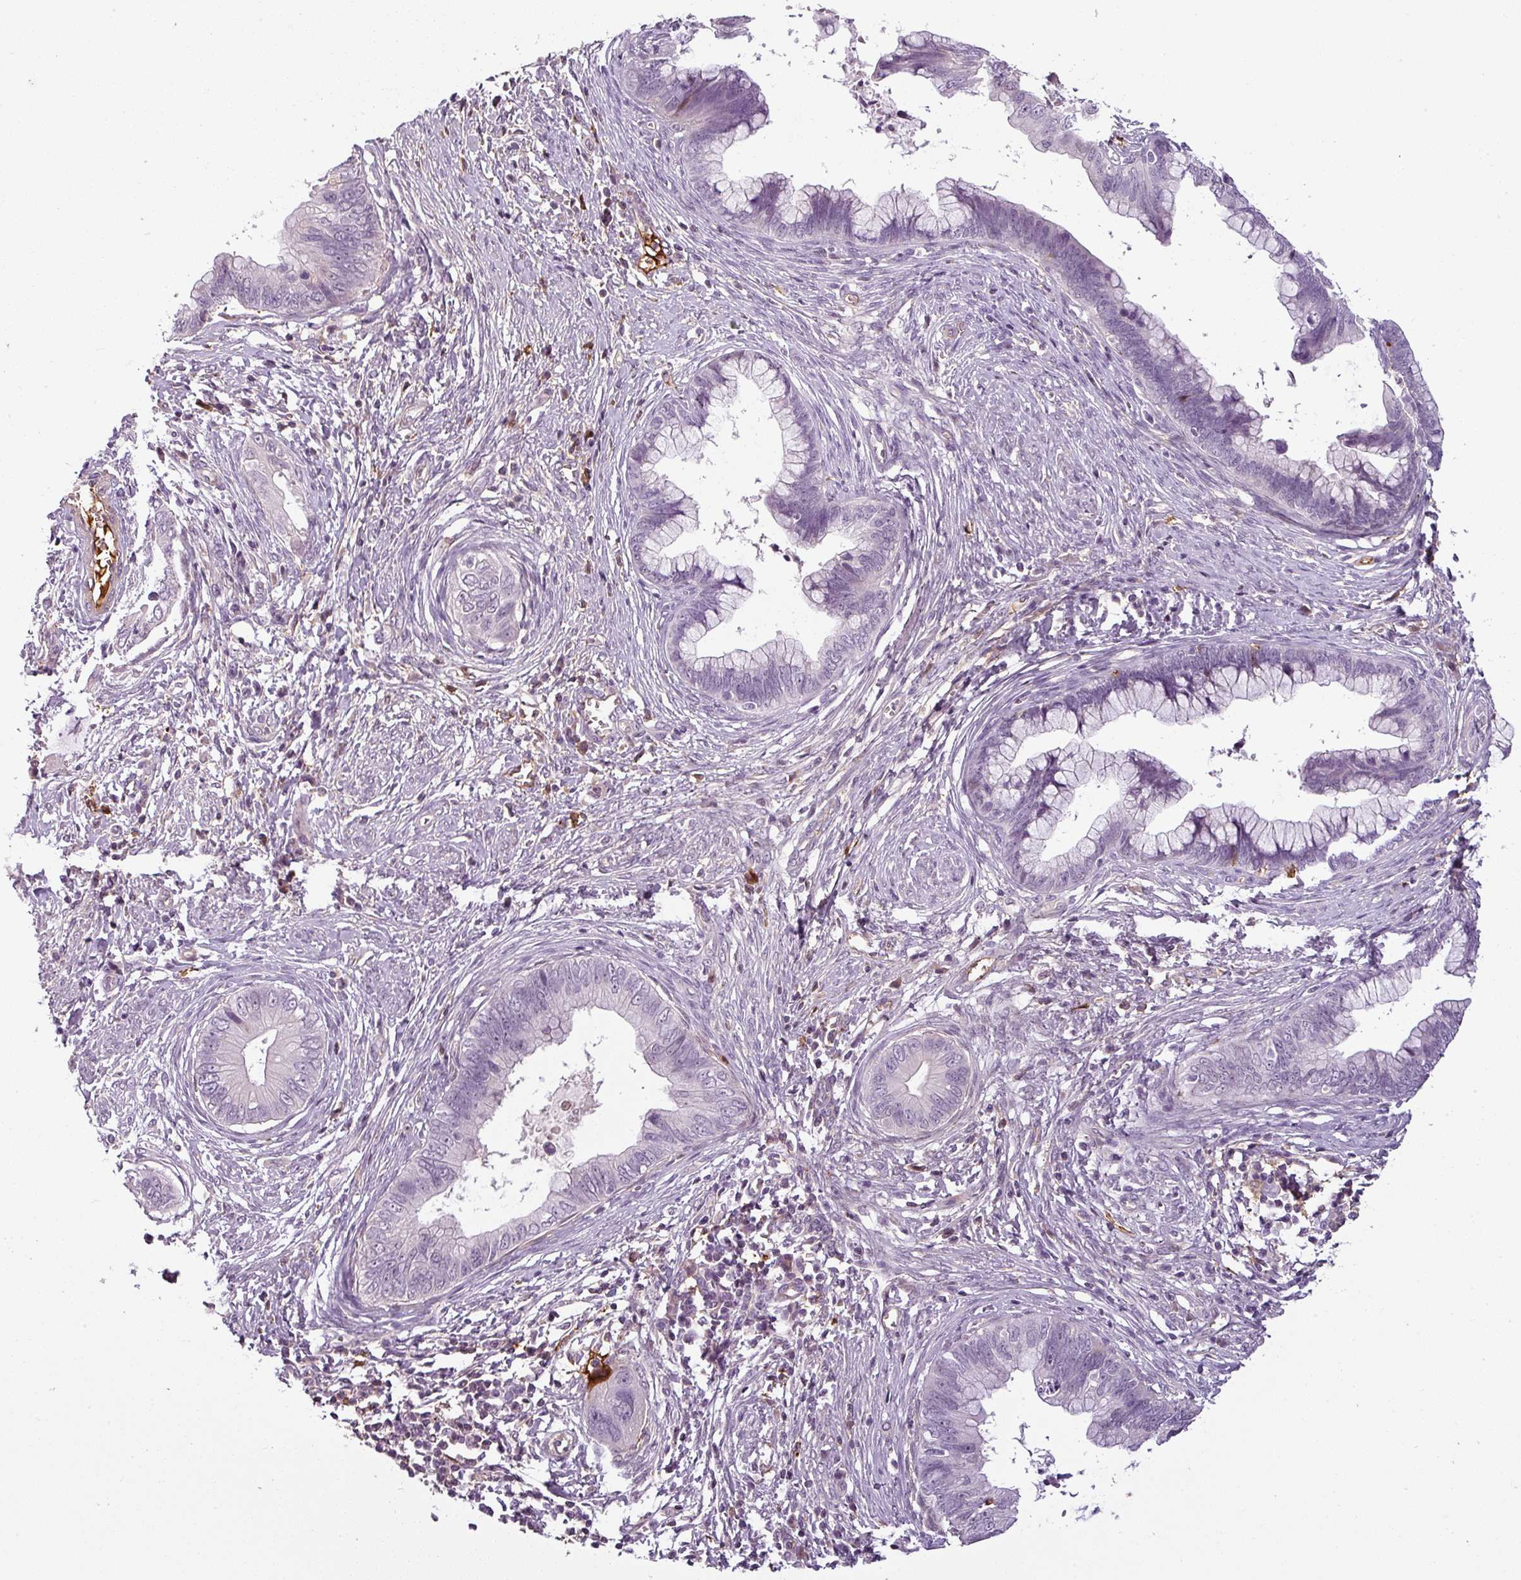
{"staining": {"intensity": "negative", "quantity": "none", "location": "none"}, "tissue": "cervical cancer", "cell_type": "Tumor cells", "image_type": "cancer", "snomed": [{"axis": "morphology", "description": "Adenocarcinoma, NOS"}, {"axis": "topography", "description": "Cervix"}], "caption": "Cervical cancer (adenocarcinoma) was stained to show a protein in brown. There is no significant expression in tumor cells.", "gene": "APOC1", "patient": {"sex": "female", "age": 44}}